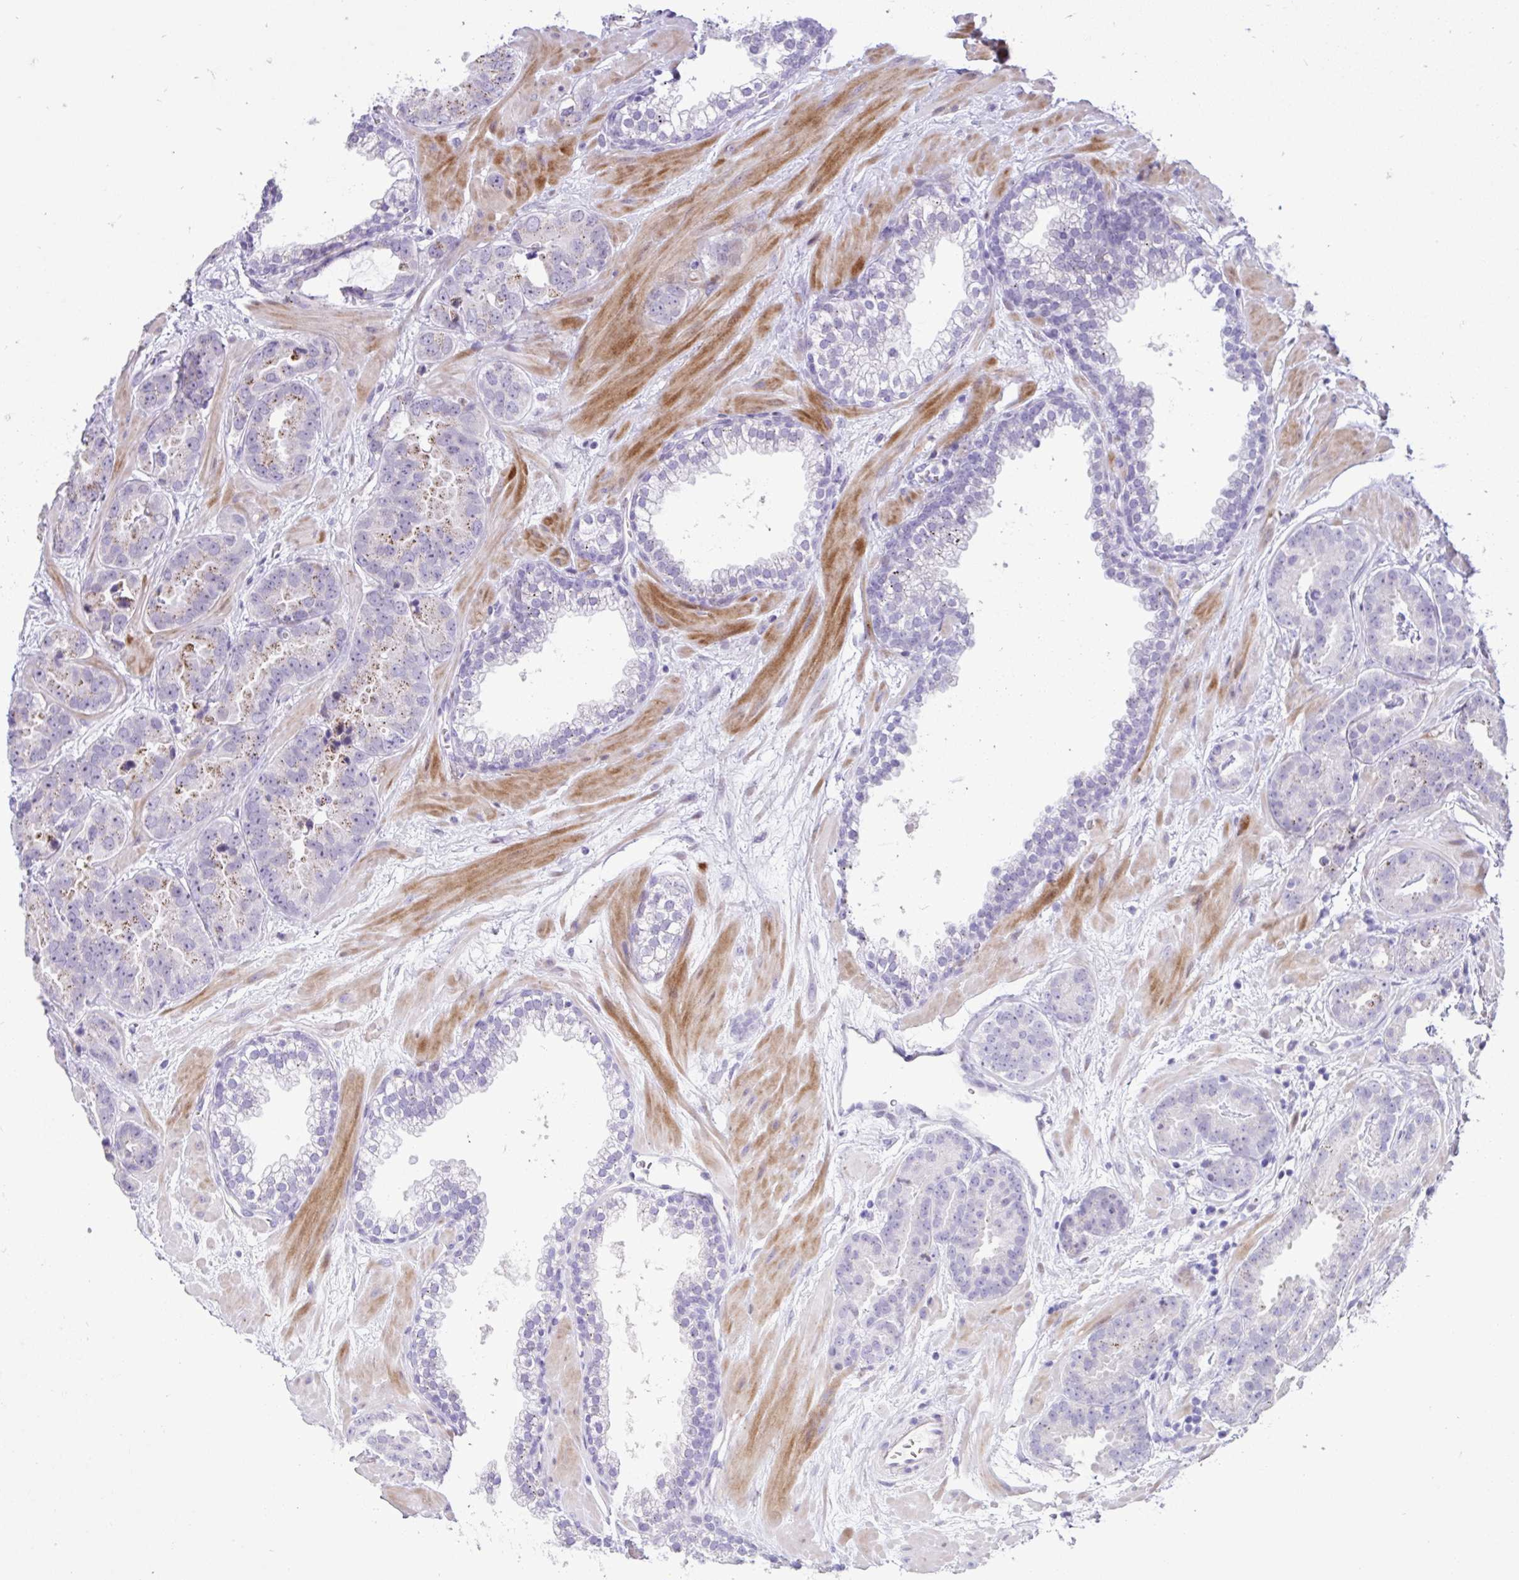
{"staining": {"intensity": "moderate", "quantity": "<25%", "location": "cytoplasmic/membranous"}, "tissue": "prostate cancer", "cell_type": "Tumor cells", "image_type": "cancer", "snomed": [{"axis": "morphology", "description": "Adenocarcinoma, Low grade"}, {"axis": "topography", "description": "Prostate"}], "caption": "A brown stain shows moderate cytoplasmic/membranous positivity of a protein in prostate cancer (adenocarcinoma (low-grade)) tumor cells.", "gene": "NHLH2", "patient": {"sex": "male", "age": 62}}